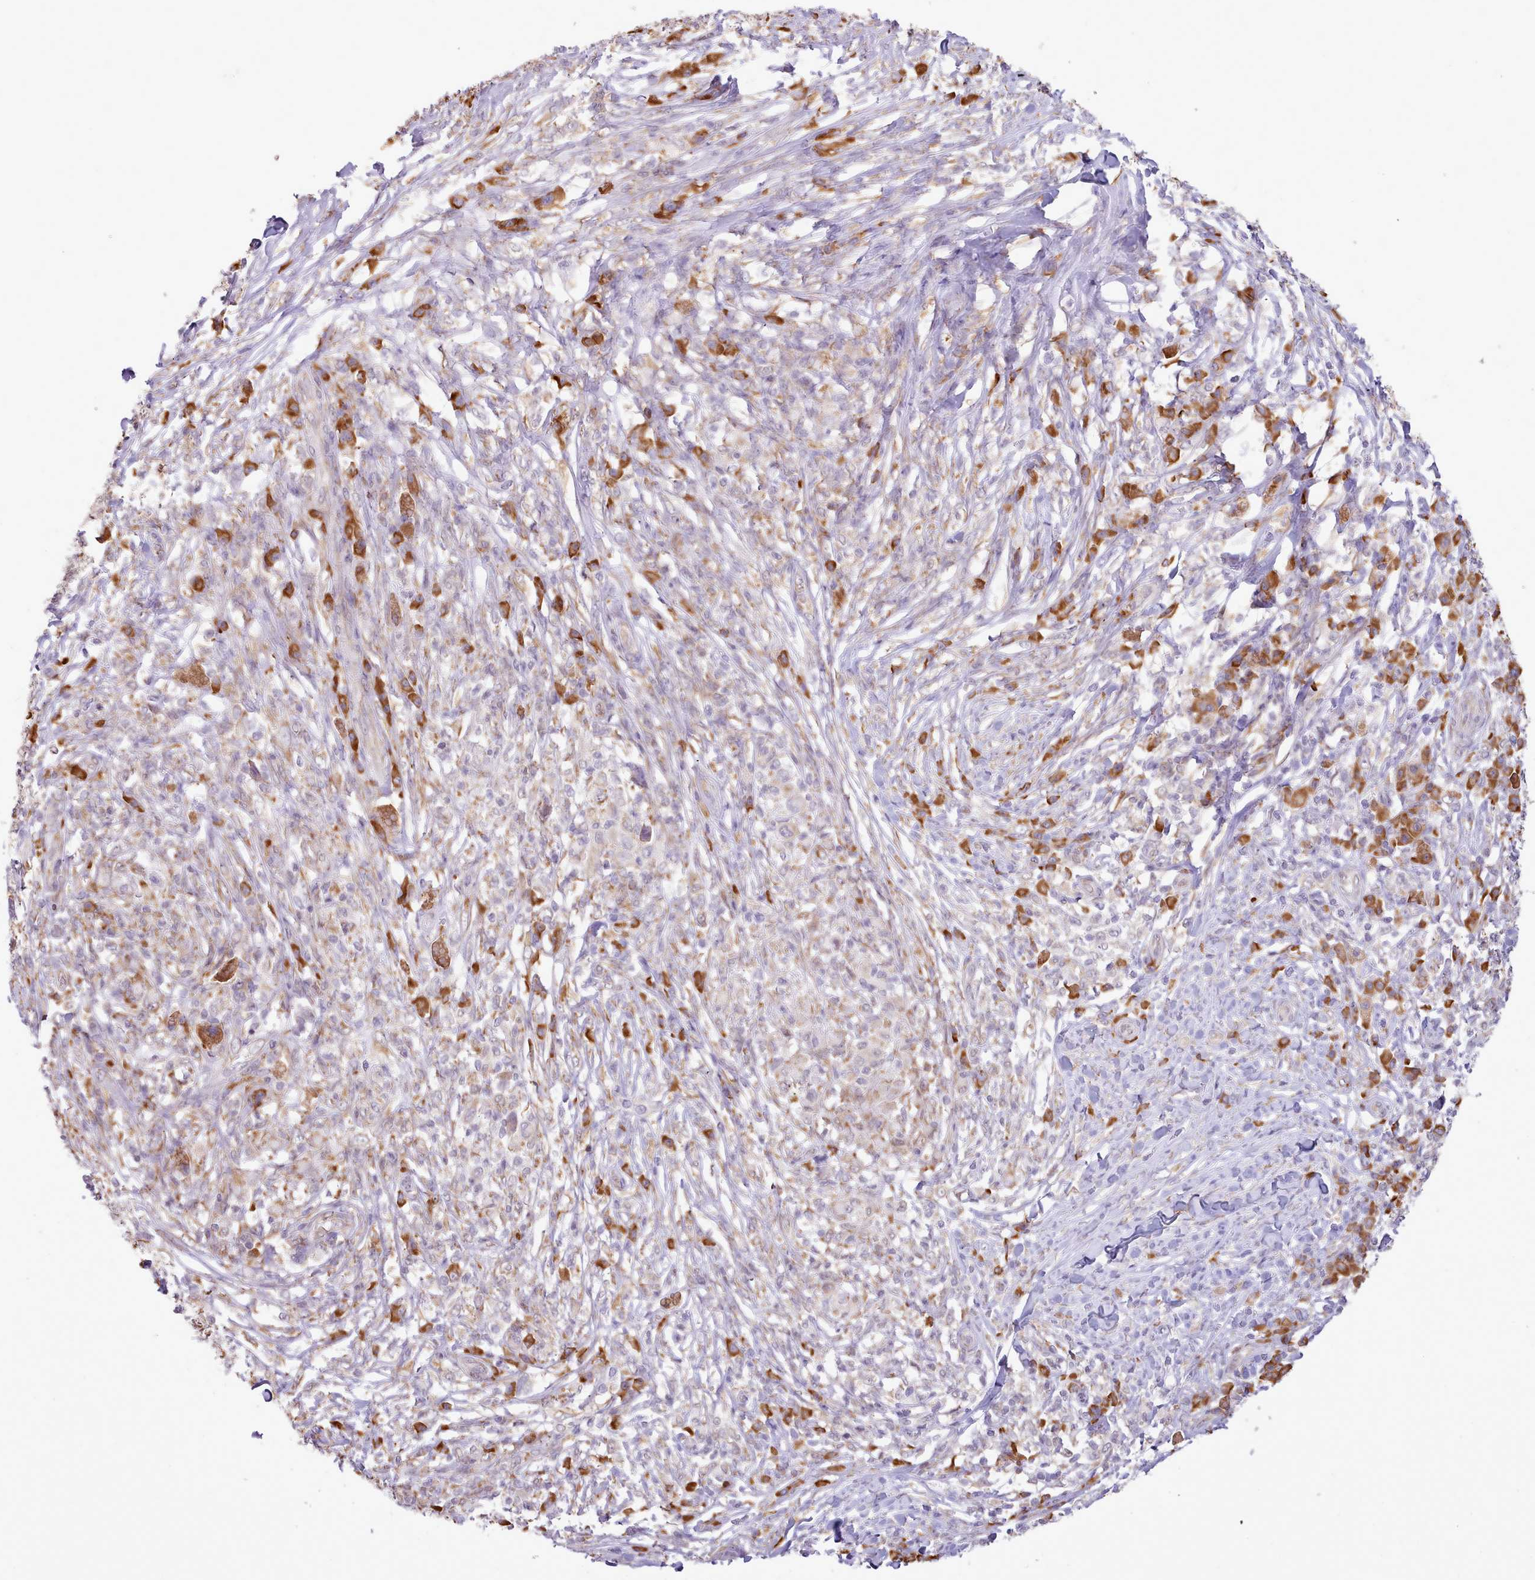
{"staining": {"intensity": "weak", "quantity": "<25%", "location": "cytoplasmic/membranous"}, "tissue": "melanoma", "cell_type": "Tumor cells", "image_type": "cancer", "snomed": [{"axis": "morphology", "description": "Malignant melanoma, NOS"}, {"axis": "topography", "description": "Skin"}], "caption": "High power microscopy photomicrograph of an immunohistochemistry (IHC) micrograph of melanoma, revealing no significant expression in tumor cells.", "gene": "SEC61B", "patient": {"sex": "male", "age": 66}}